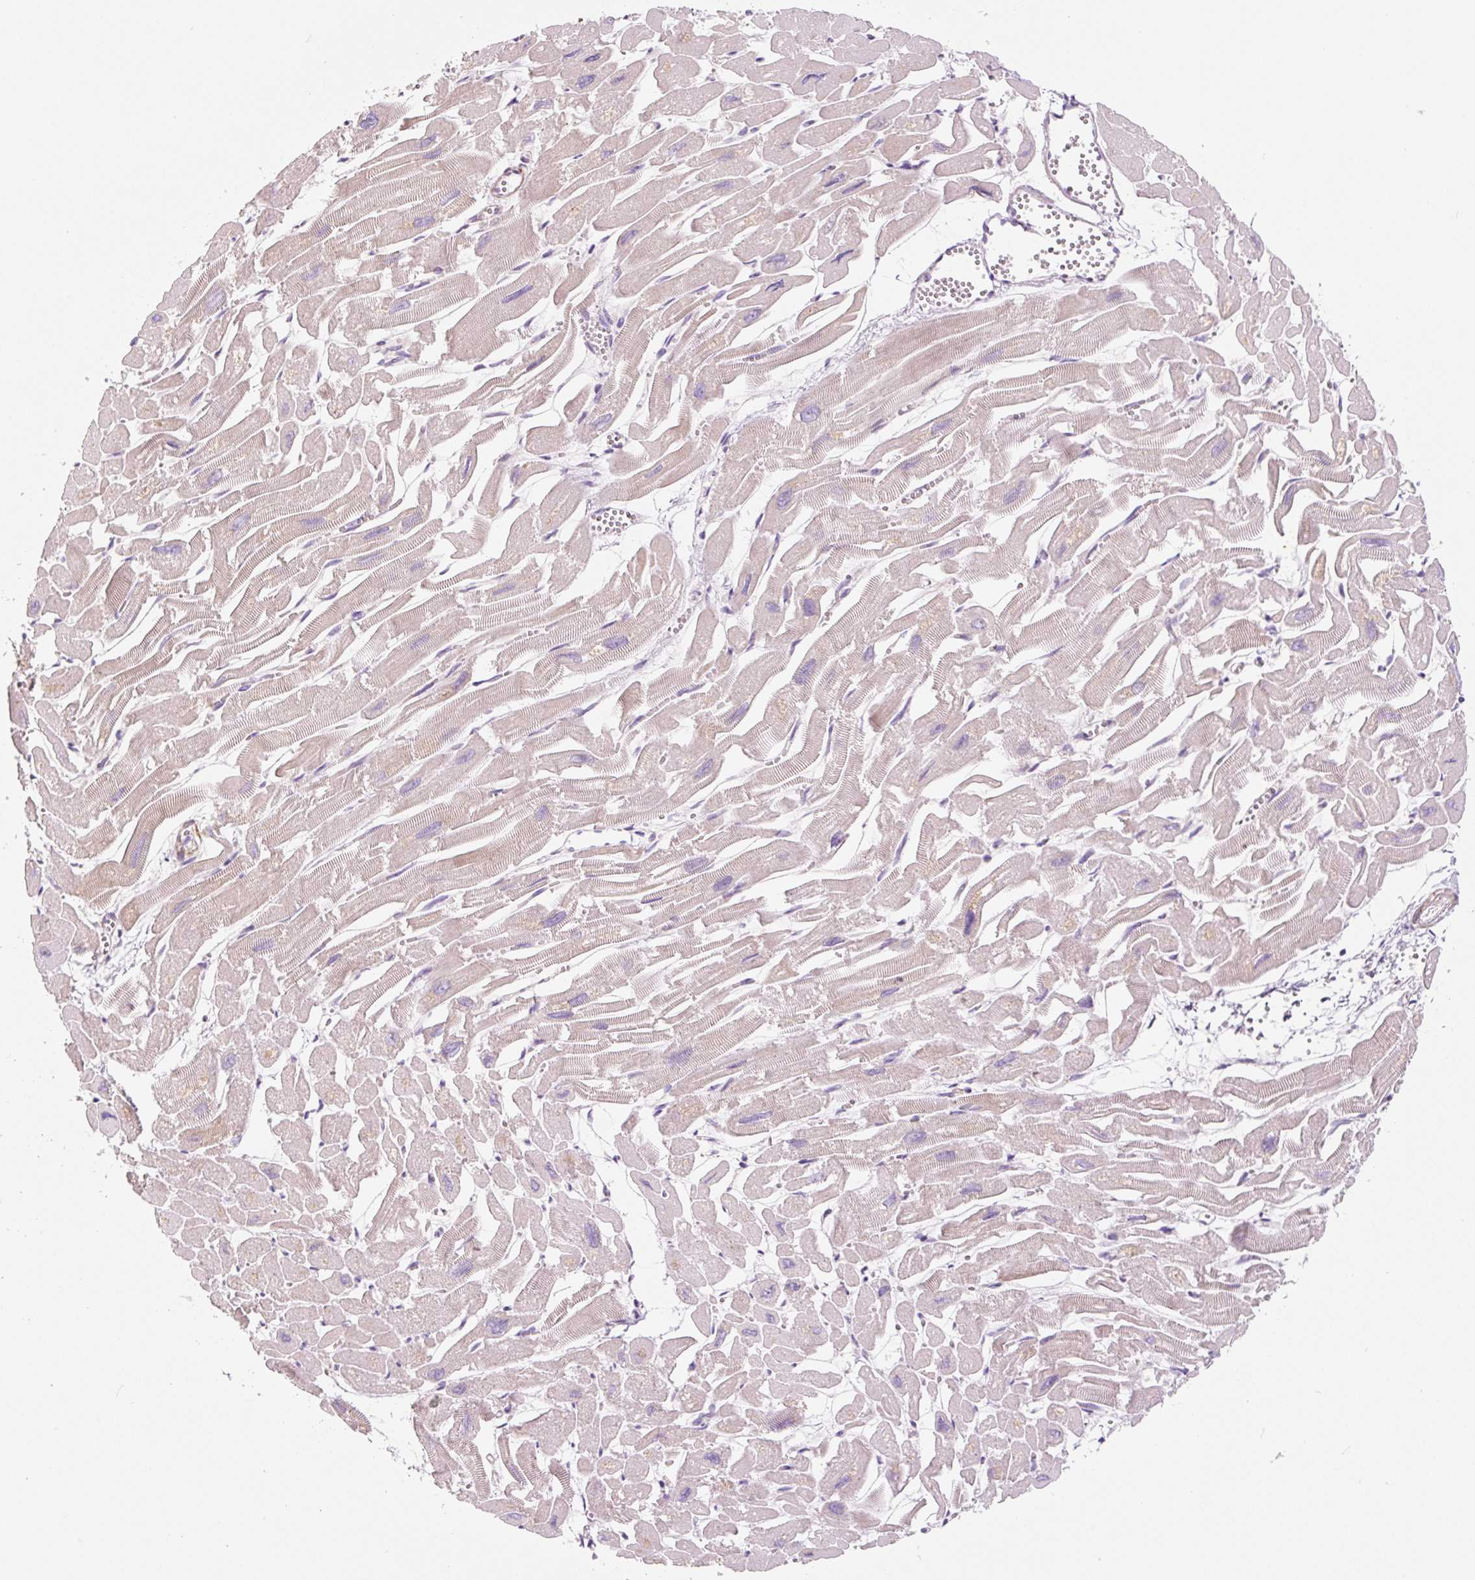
{"staining": {"intensity": "moderate", "quantity": "<25%", "location": "cytoplasmic/membranous"}, "tissue": "heart muscle", "cell_type": "Cardiomyocytes", "image_type": "normal", "snomed": [{"axis": "morphology", "description": "Normal tissue, NOS"}, {"axis": "topography", "description": "Heart"}], "caption": "Heart muscle stained for a protein reveals moderate cytoplasmic/membranous positivity in cardiomyocytes. The staining was performed using DAB (3,3'-diaminobenzidine) to visualize the protein expression in brown, while the nuclei were stained in blue with hematoxylin (Magnification: 20x).", "gene": "CCL25", "patient": {"sex": "male", "age": 54}}